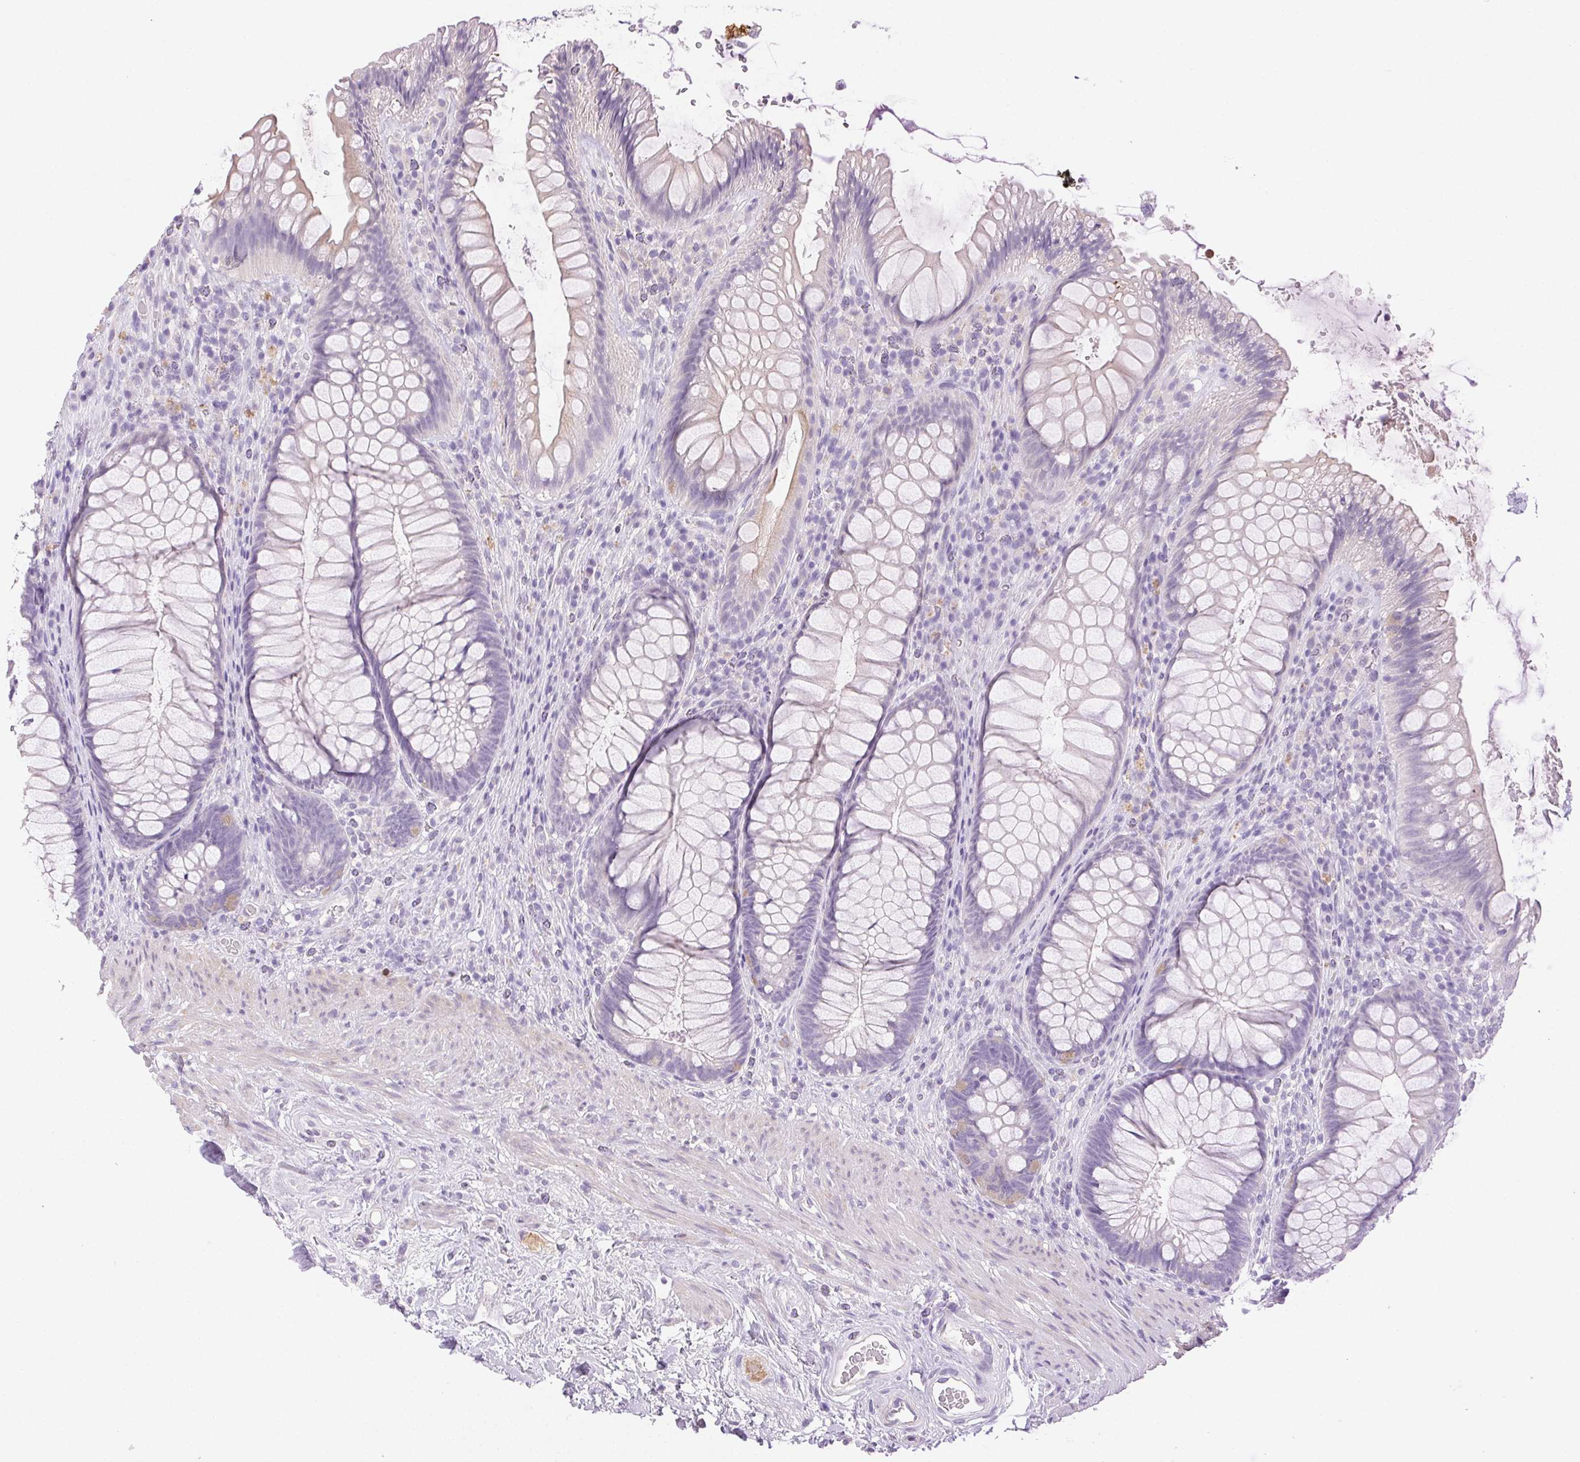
{"staining": {"intensity": "negative", "quantity": "none", "location": "none"}, "tissue": "rectum", "cell_type": "Glandular cells", "image_type": "normal", "snomed": [{"axis": "morphology", "description": "Normal tissue, NOS"}, {"axis": "topography", "description": "Smooth muscle"}, {"axis": "topography", "description": "Rectum"}], "caption": "Immunohistochemistry (IHC) photomicrograph of normal rectum: human rectum stained with DAB (3,3'-diaminobenzidine) shows no significant protein staining in glandular cells.", "gene": "EMX2", "patient": {"sex": "male", "age": 53}}